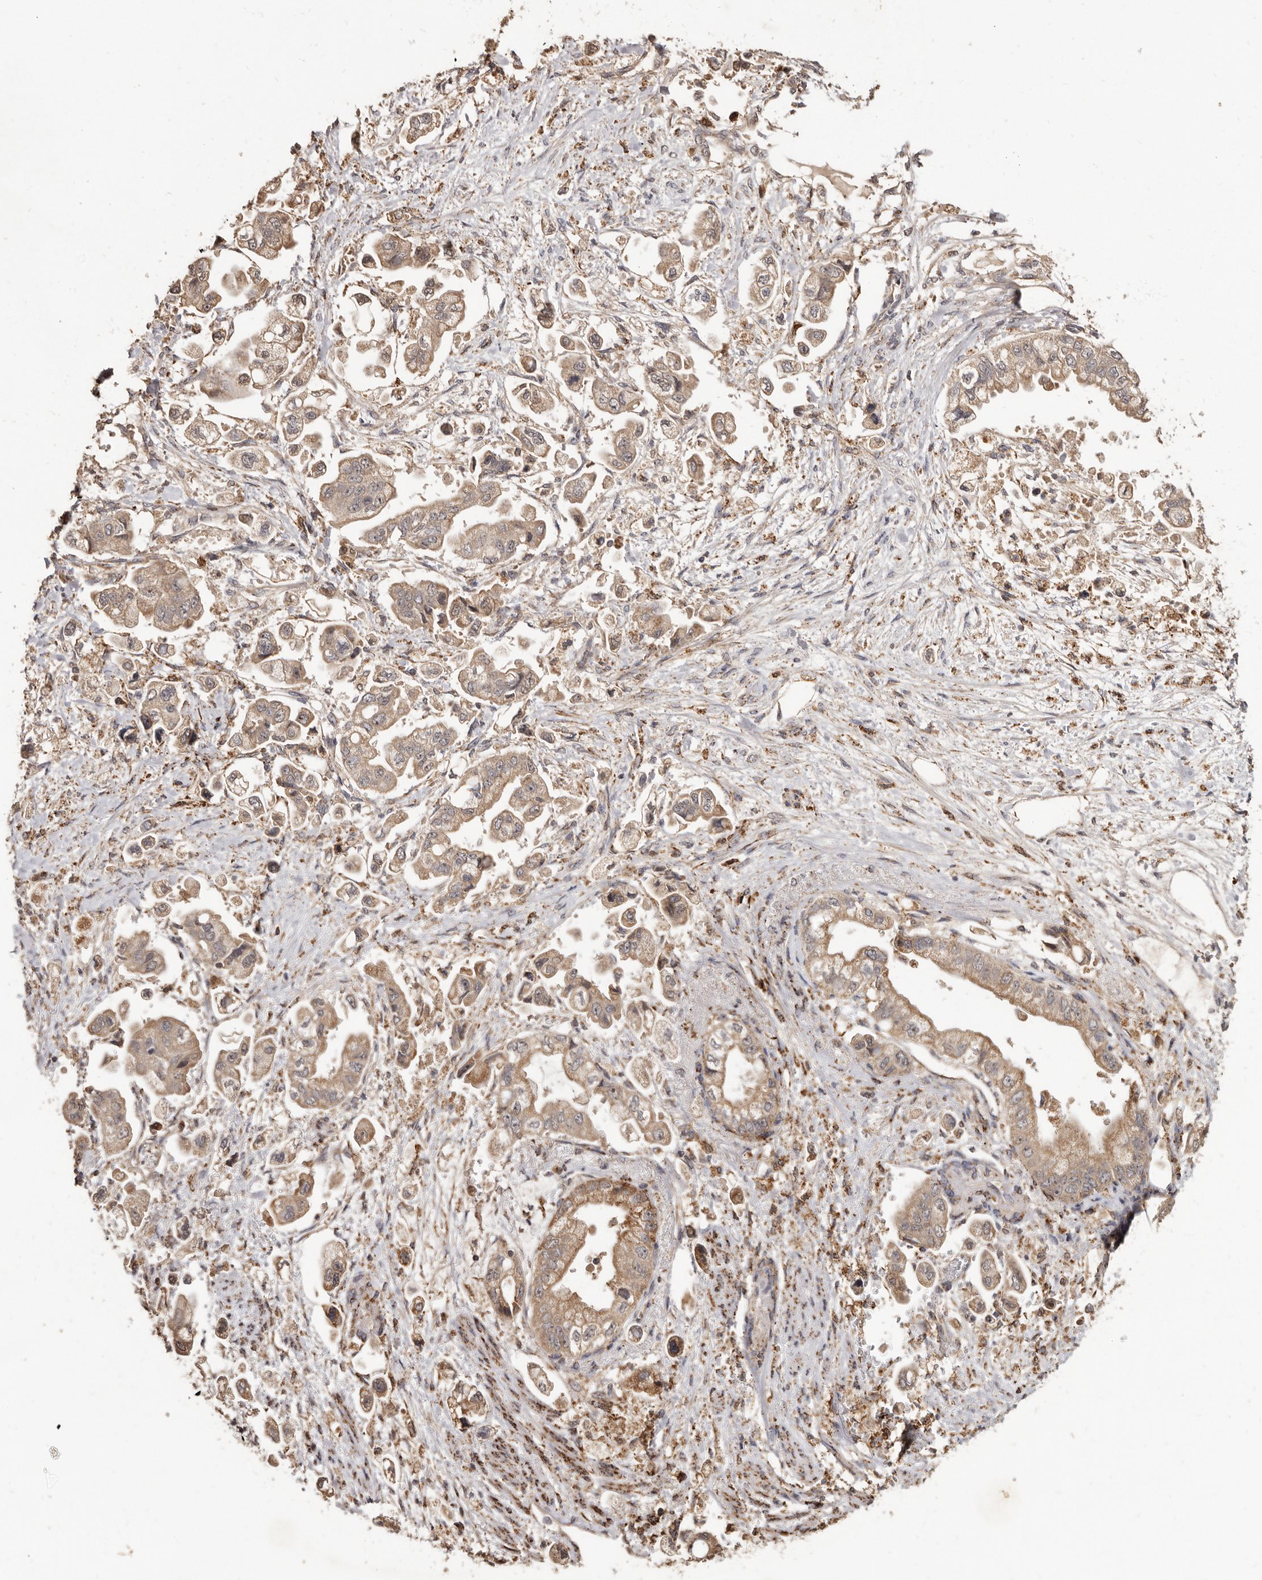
{"staining": {"intensity": "moderate", "quantity": ">75%", "location": "cytoplasmic/membranous"}, "tissue": "stomach cancer", "cell_type": "Tumor cells", "image_type": "cancer", "snomed": [{"axis": "morphology", "description": "Adenocarcinoma, NOS"}, {"axis": "topography", "description": "Stomach"}], "caption": "Adenocarcinoma (stomach) stained with DAB (3,3'-diaminobenzidine) immunohistochemistry demonstrates medium levels of moderate cytoplasmic/membranous staining in approximately >75% of tumor cells.", "gene": "AKAP7", "patient": {"sex": "male", "age": 62}}